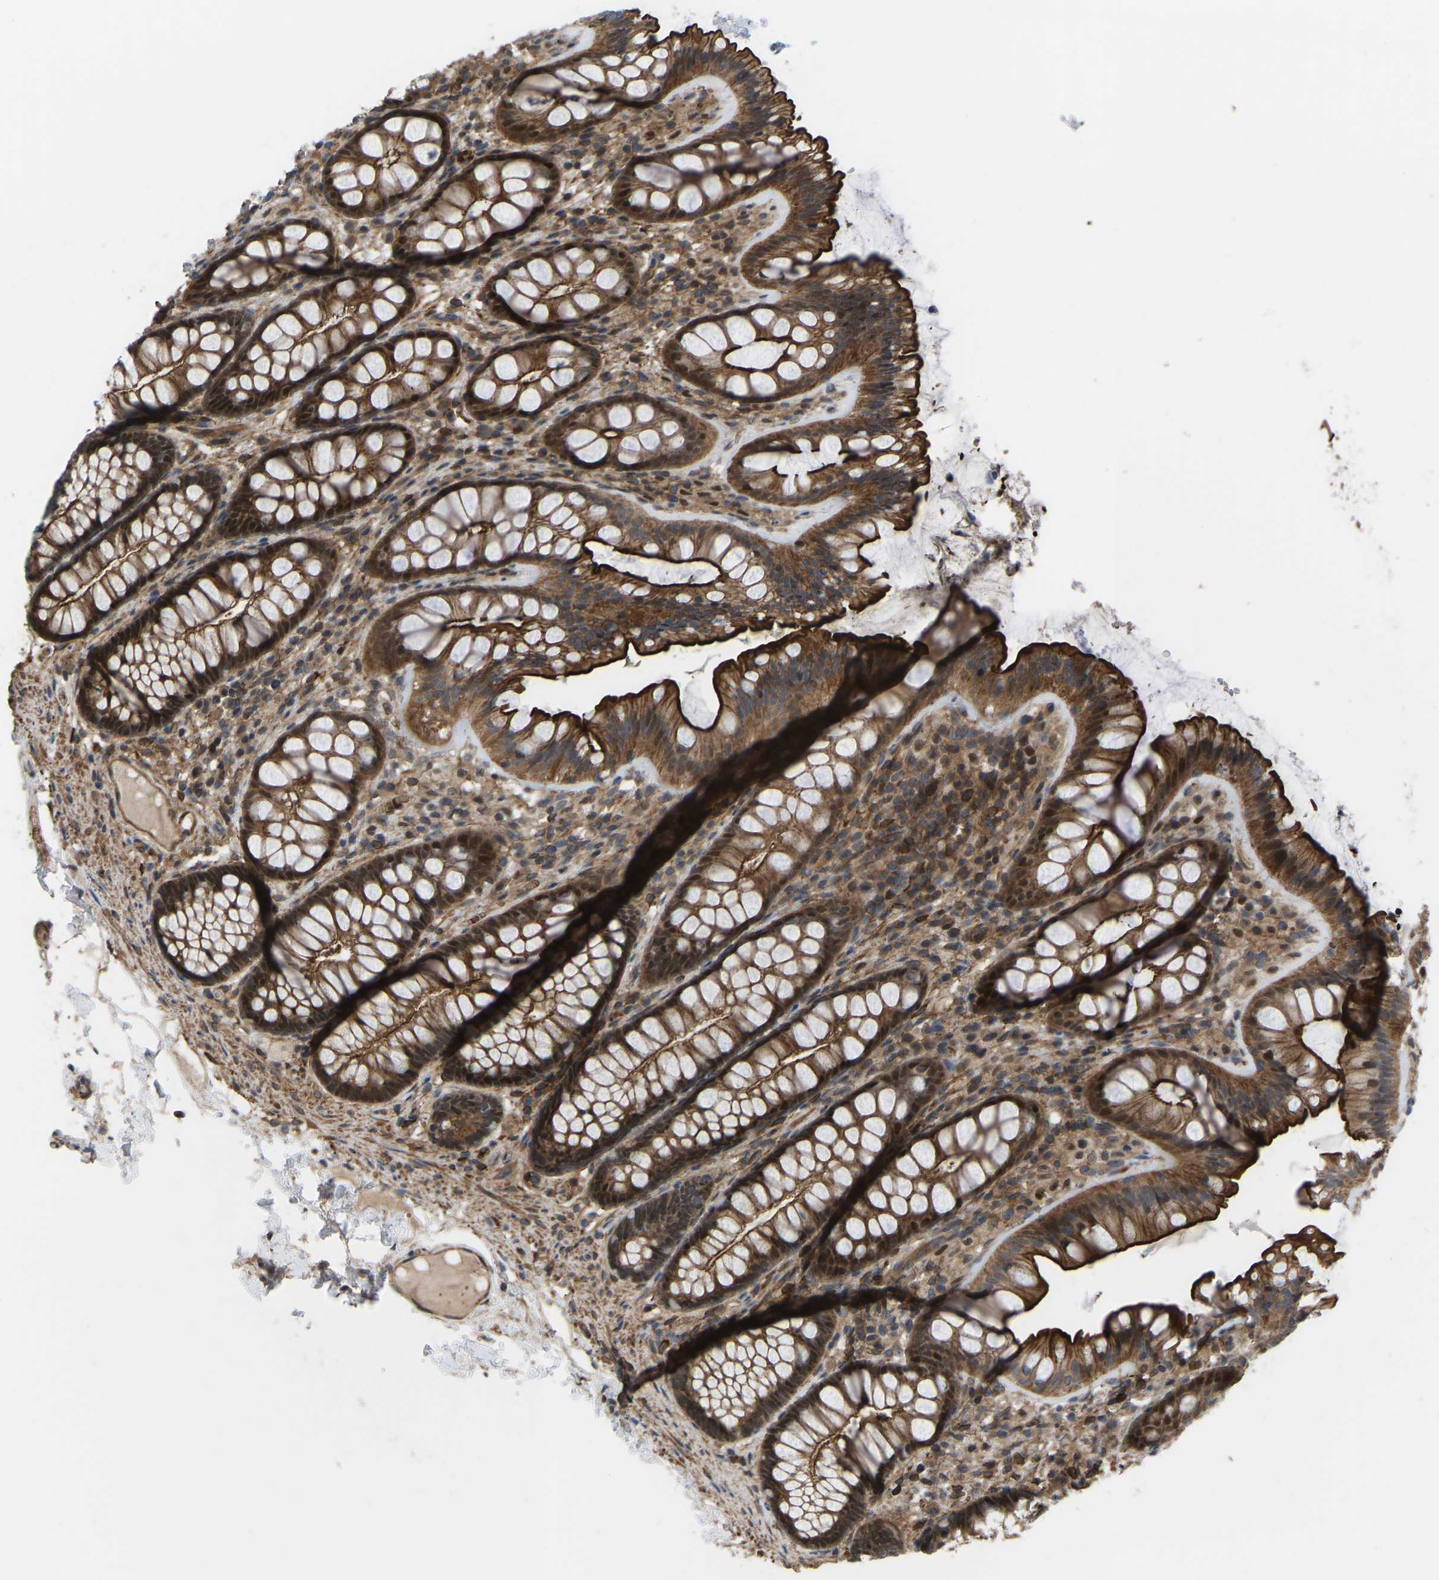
{"staining": {"intensity": "moderate", "quantity": ">75%", "location": "cytoplasmic/membranous"}, "tissue": "colon", "cell_type": "Endothelial cells", "image_type": "normal", "snomed": [{"axis": "morphology", "description": "Normal tissue, NOS"}, {"axis": "topography", "description": "Colon"}], "caption": "Unremarkable colon displays moderate cytoplasmic/membranous staining in approximately >75% of endothelial cells The staining was performed using DAB, with brown indicating positive protein expression. Nuclei are stained blue with hematoxylin..", "gene": "CYP7B1", "patient": {"sex": "female", "age": 56}}